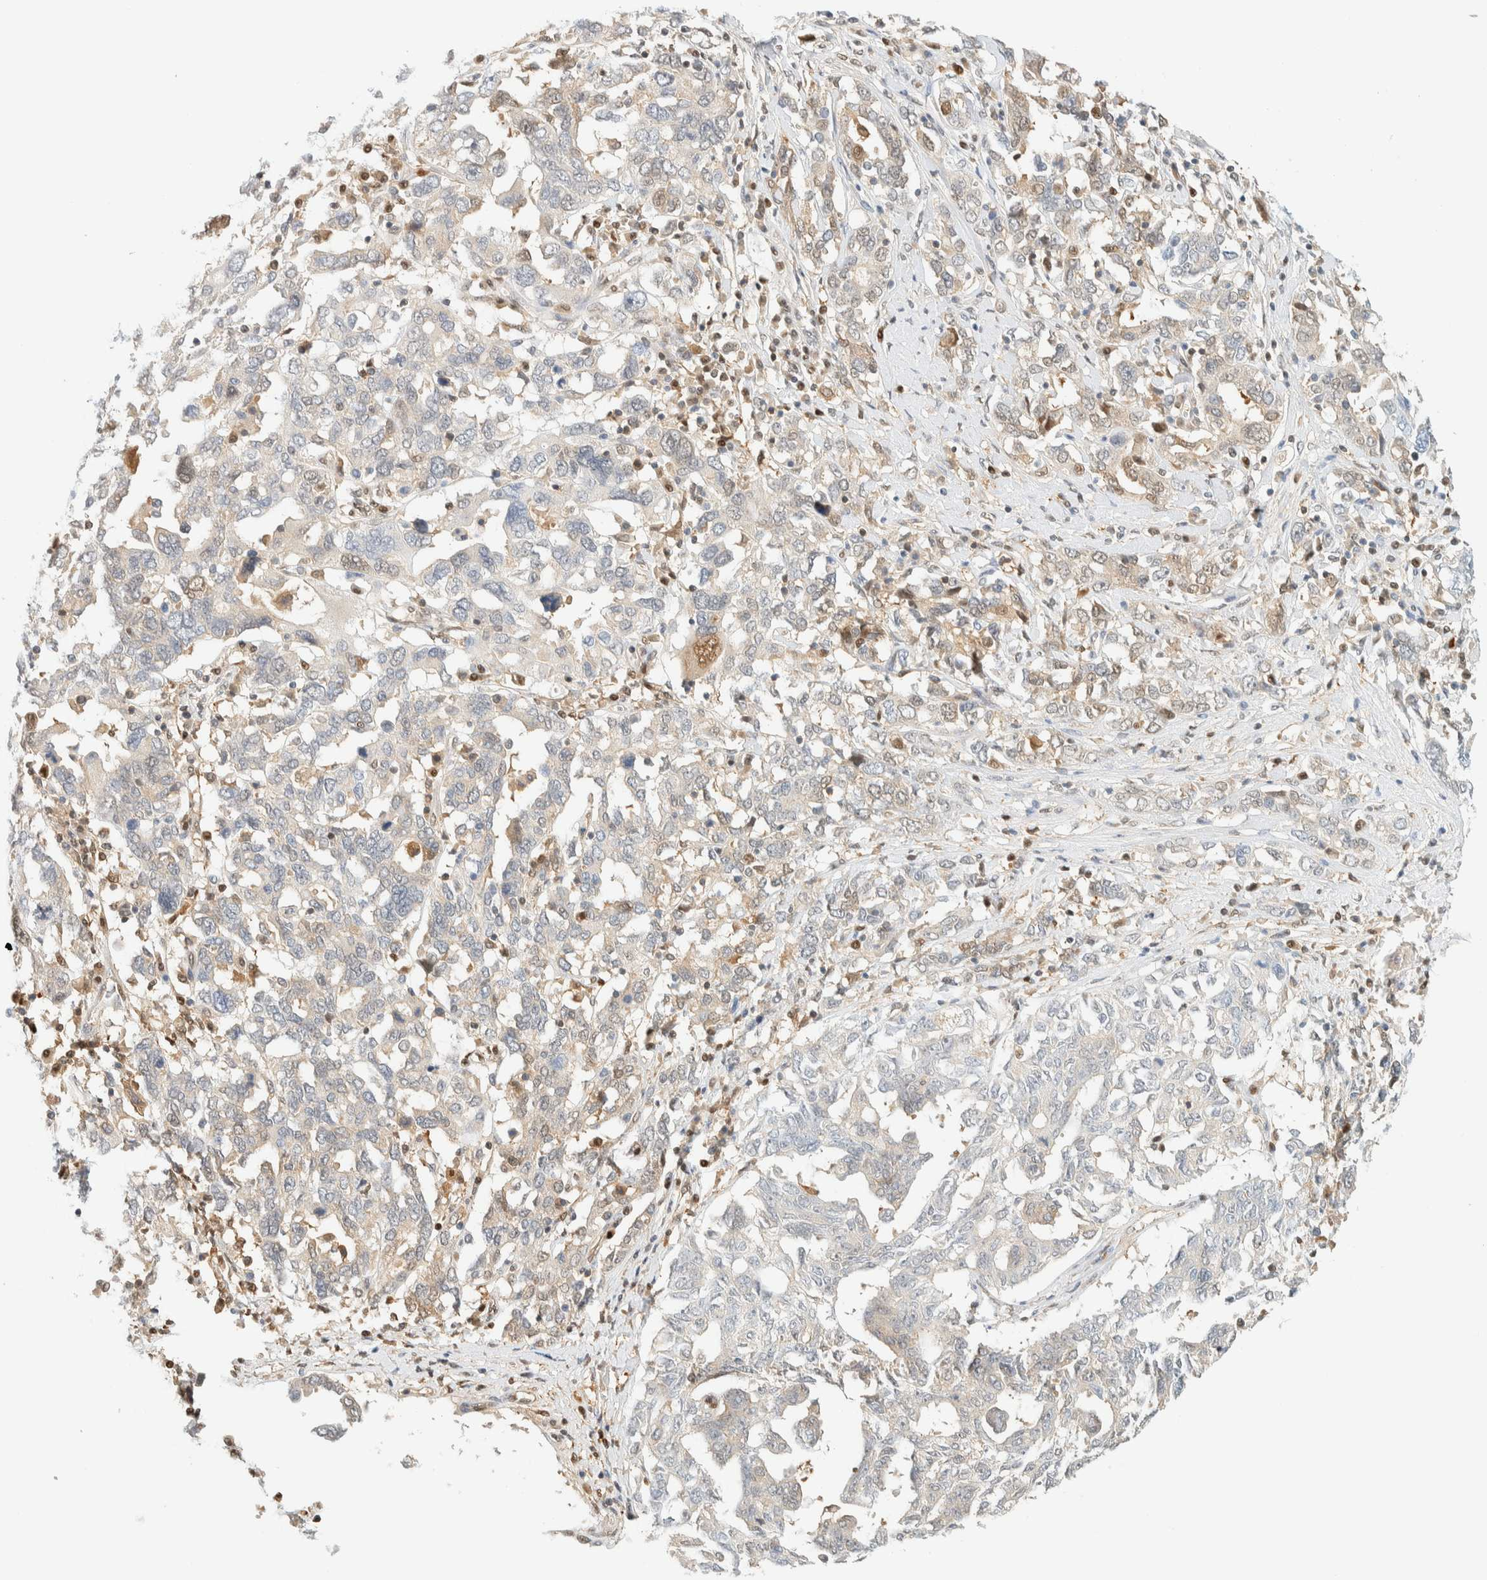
{"staining": {"intensity": "weak", "quantity": "<25%", "location": "cytoplasmic/membranous"}, "tissue": "ovarian cancer", "cell_type": "Tumor cells", "image_type": "cancer", "snomed": [{"axis": "morphology", "description": "Carcinoma, endometroid"}, {"axis": "topography", "description": "Ovary"}], "caption": "Histopathology image shows no significant protein staining in tumor cells of ovarian endometroid carcinoma.", "gene": "ZBTB37", "patient": {"sex": "female", "age": 62}}